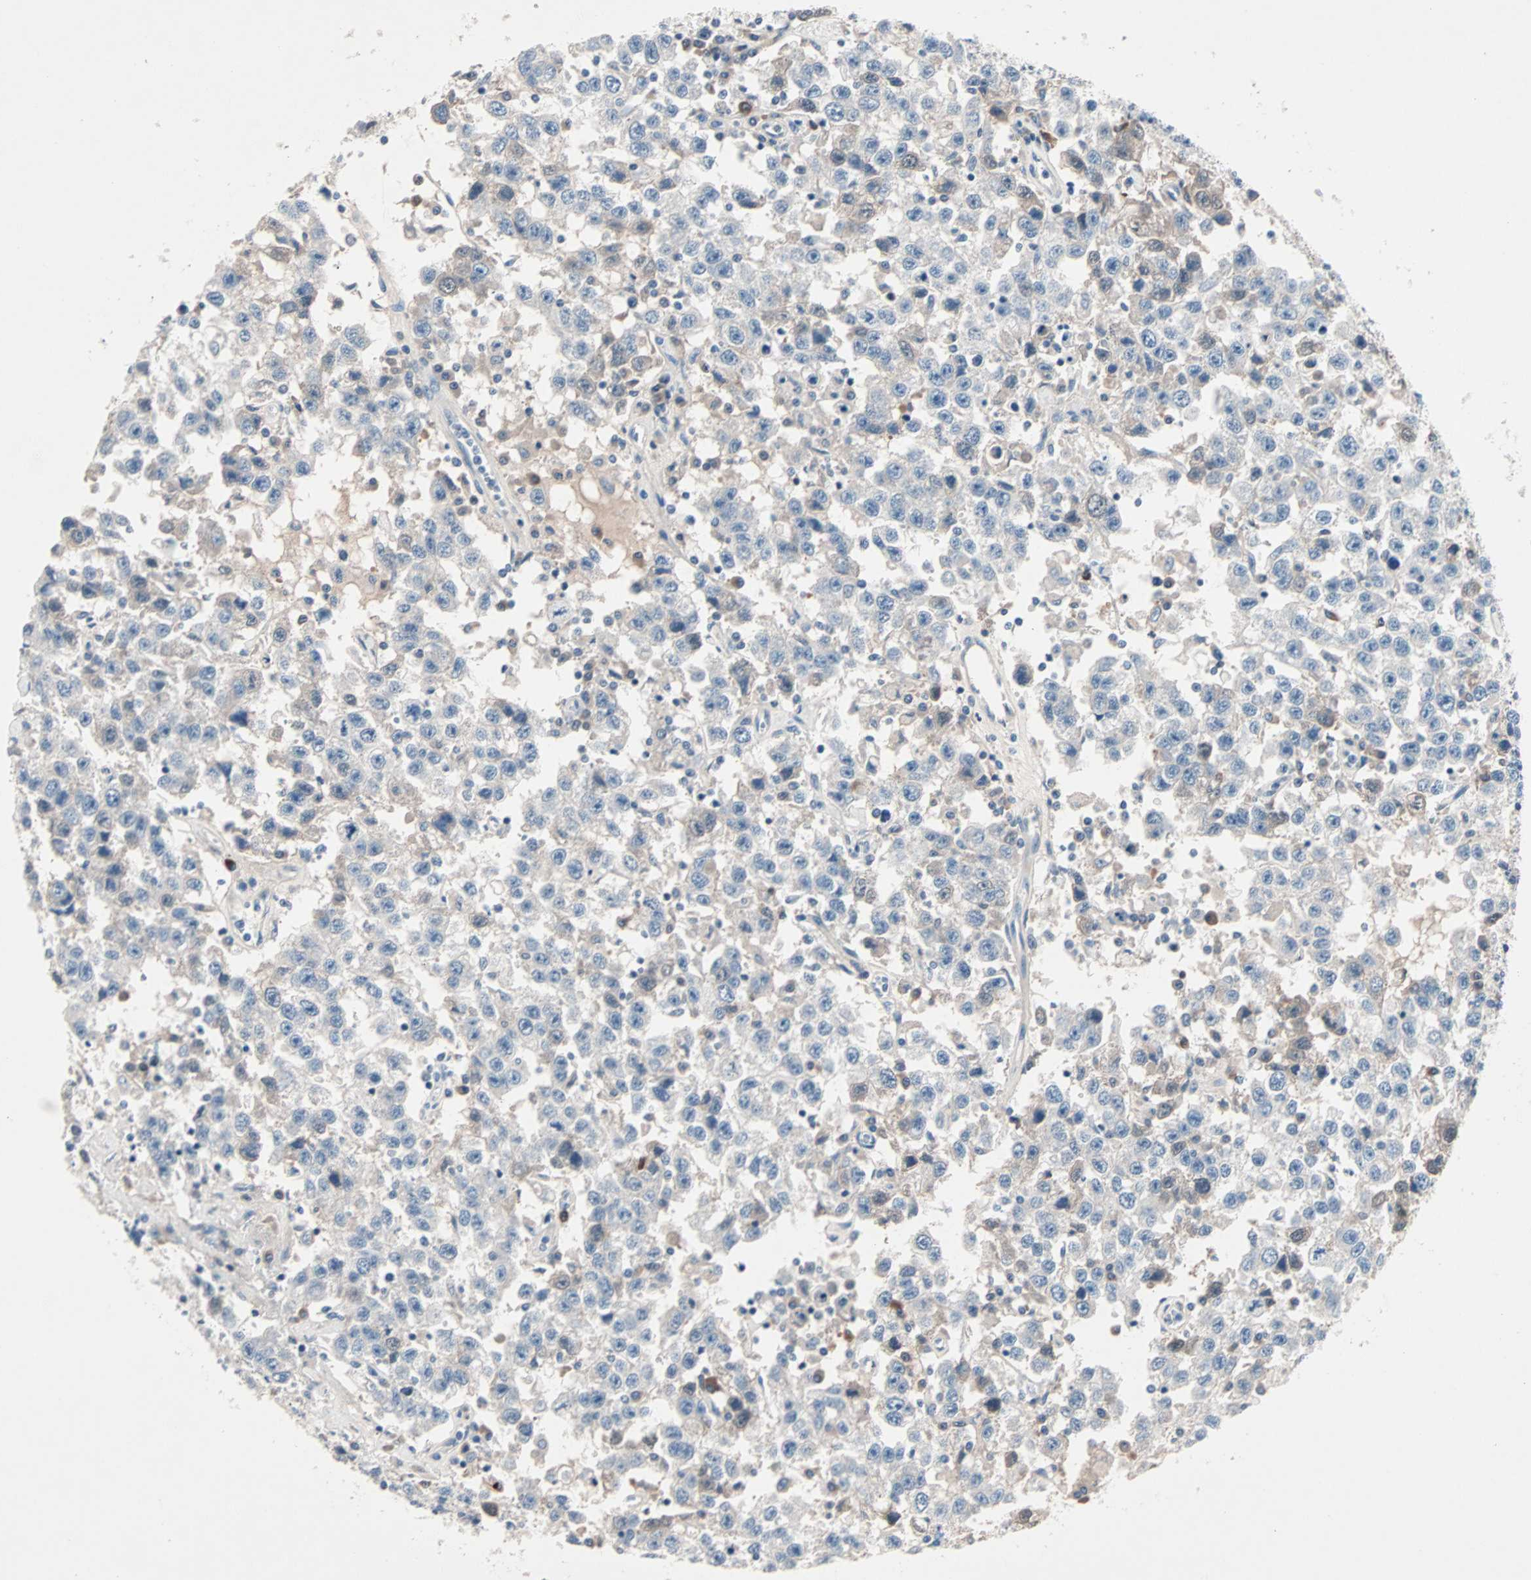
{"staining": {"intensity": "moderate", "quantity": "<25%", "location": "nuclear"}, "tissue": "testis cancer", "cell_type": "Tumor cells", "image_type": "cancer", "snomed": [{"axis": "morphology", "description": "Seminoma, NOS"}, {"axis": "topography", "description": "Testis"}], "caption": "Testis seminoma tissue displays moderate nuclear expression in approximately <25% of tumor cells, visualized by immunohistochemistry.", "gene": "CCNE2", "patient": {"sex": "male", "age": 41}}